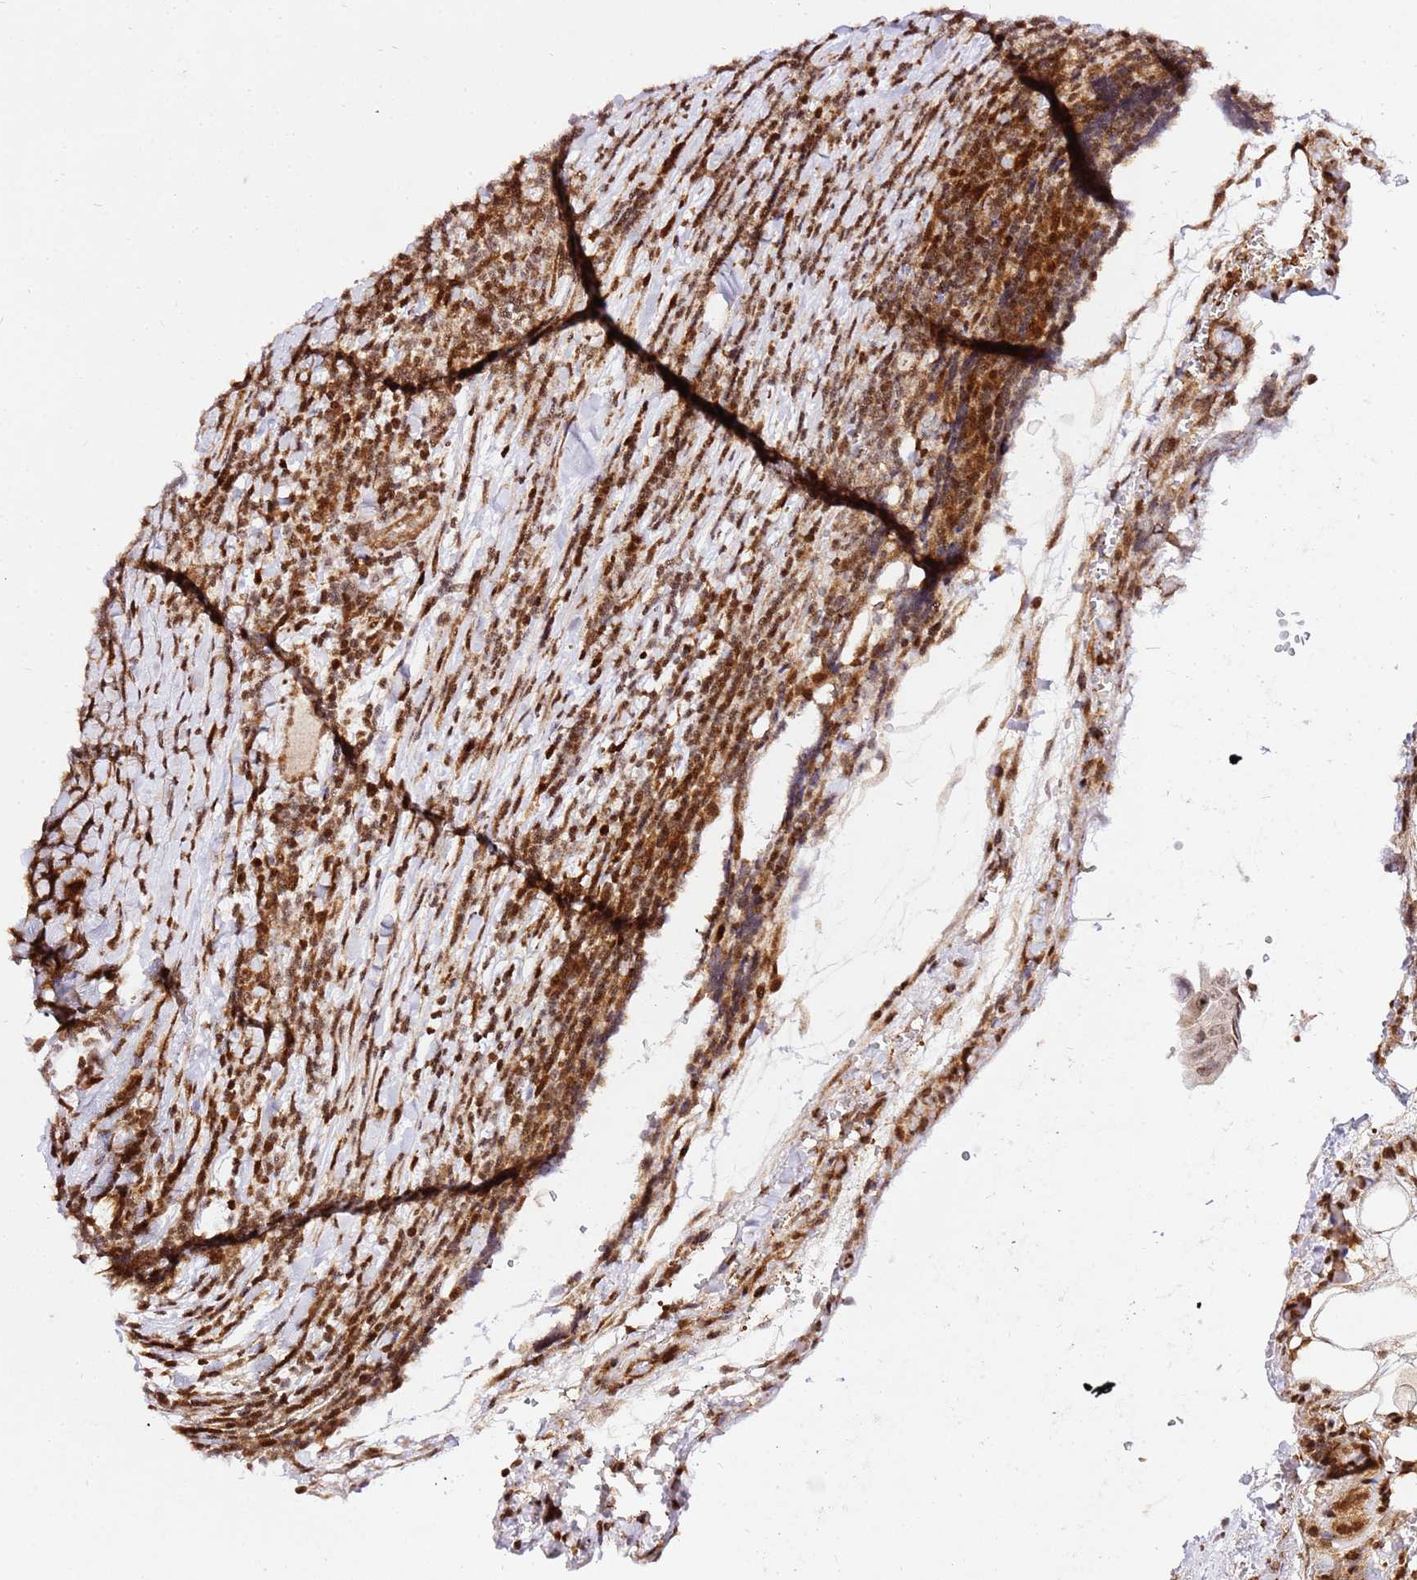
{"staining": {"intensity": "strong", "quantity": "25%-75%", "location": "nuclear"}, "tissue": "lymphoma", "cell_type": "Tumor cells", "image_type": "cancer", "snomed": [{"axis": "morphology", "description": "Malignant lymphoma, non-Hodgkin's type, Low grade"}, {"axis": "topography", "description": "Lymph node"}], "caption": "IHC histopathology image of human lymphoma stained for a protein (brown), which demonstrates high levels of strong nuclear staining in about 25%-75% of tumor cells.", "gene": "GBP2", "patient": {"sex": "male", "age": 66}}